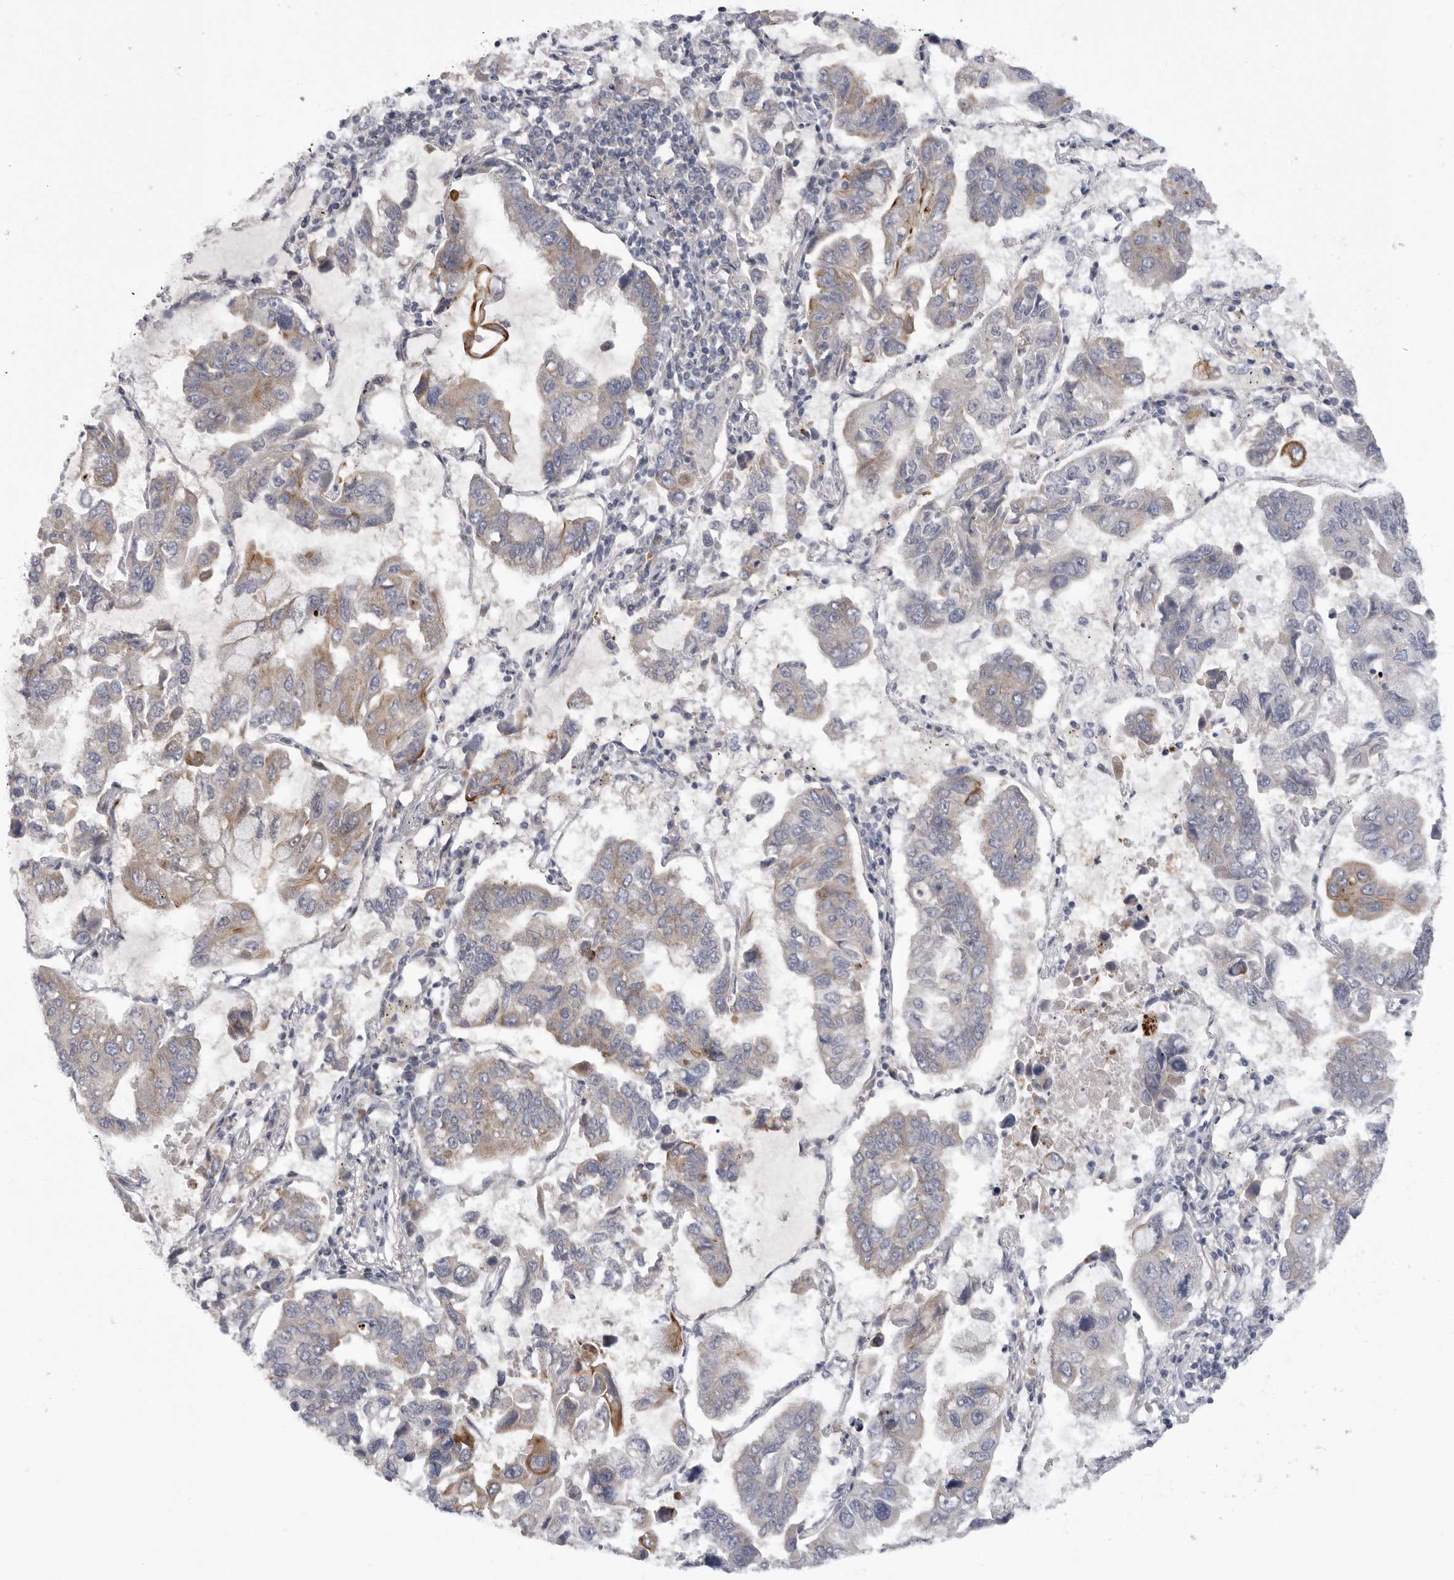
{"staining": {"intensity": "moderate", "quantity": "<25%", "location": "cytoplasmic/membranous"}, "tissue": "lung cancer", "cell_type": "Tumor cells", "image_type": "cancer", "snomed": [{"axis": "morphology", "description": "Adenocarcinoma, NOS"}, {"axis": "topography", "description": "Lung"}], "caption": "This is an image of immunohistochemistry staining of adenocarcinoma (lung), which shows moderate positivity in the cytoplasmic/membranous of tumor cells.", "gene": "USP24", "patient": {"sex": "male", "age": 64}}